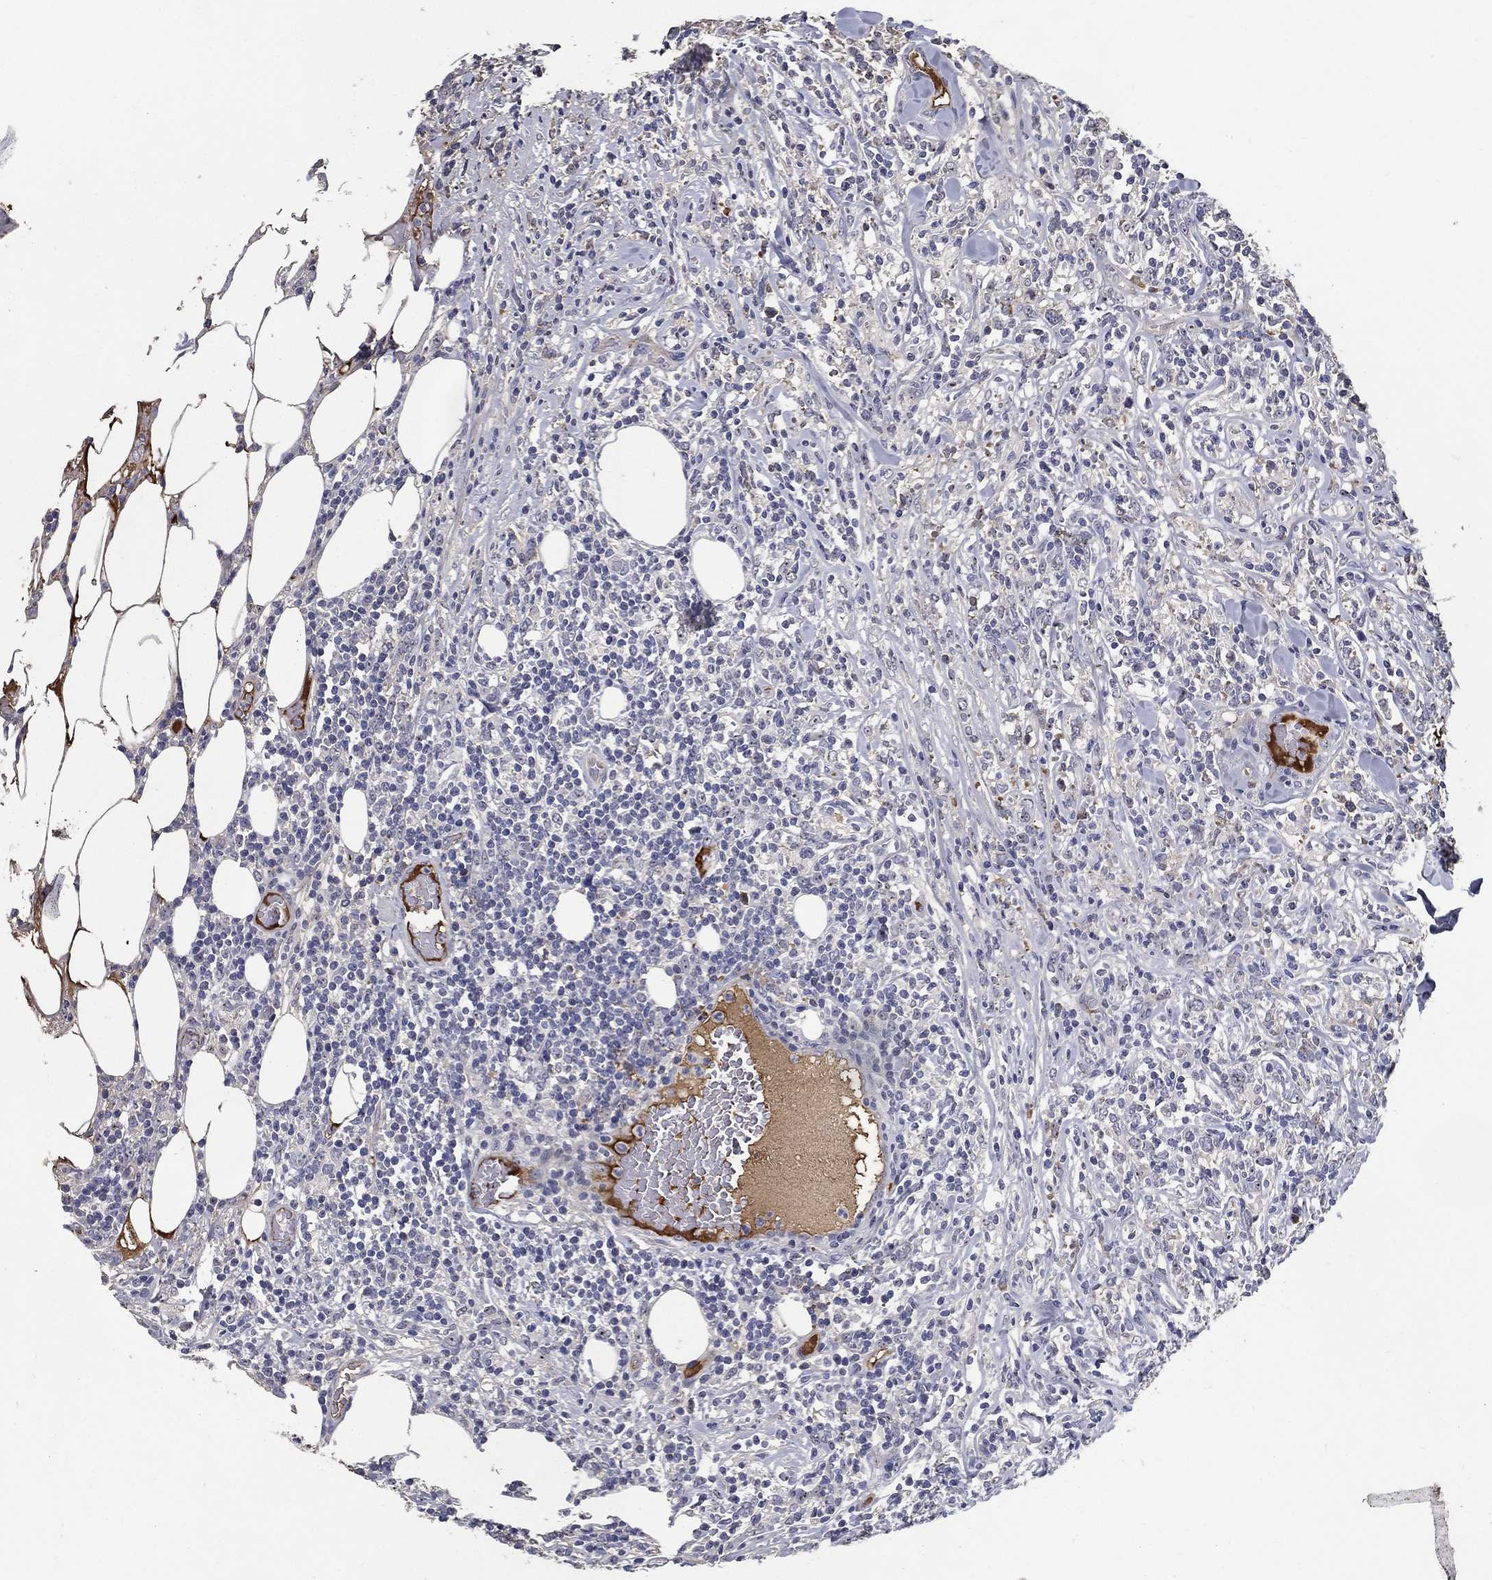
{"staining": {"intensity": "negative", "quantity": "none", "location": "none"}, "tissue": "lymphoma", "cell_type": "Tumor cells", "image_type": "cancer", "snomed": [{"axis": "morphology", "description": "Malignant lymphoma, non-Hodgkin's type, High grade"}, {"axis": "topography", "description": "Lymph node"}], "caption": "Tumor cells show no significant protein staining in lymphoma.", "gene": "EFNA1", "patient": {"sex": "female", "age": 84}}